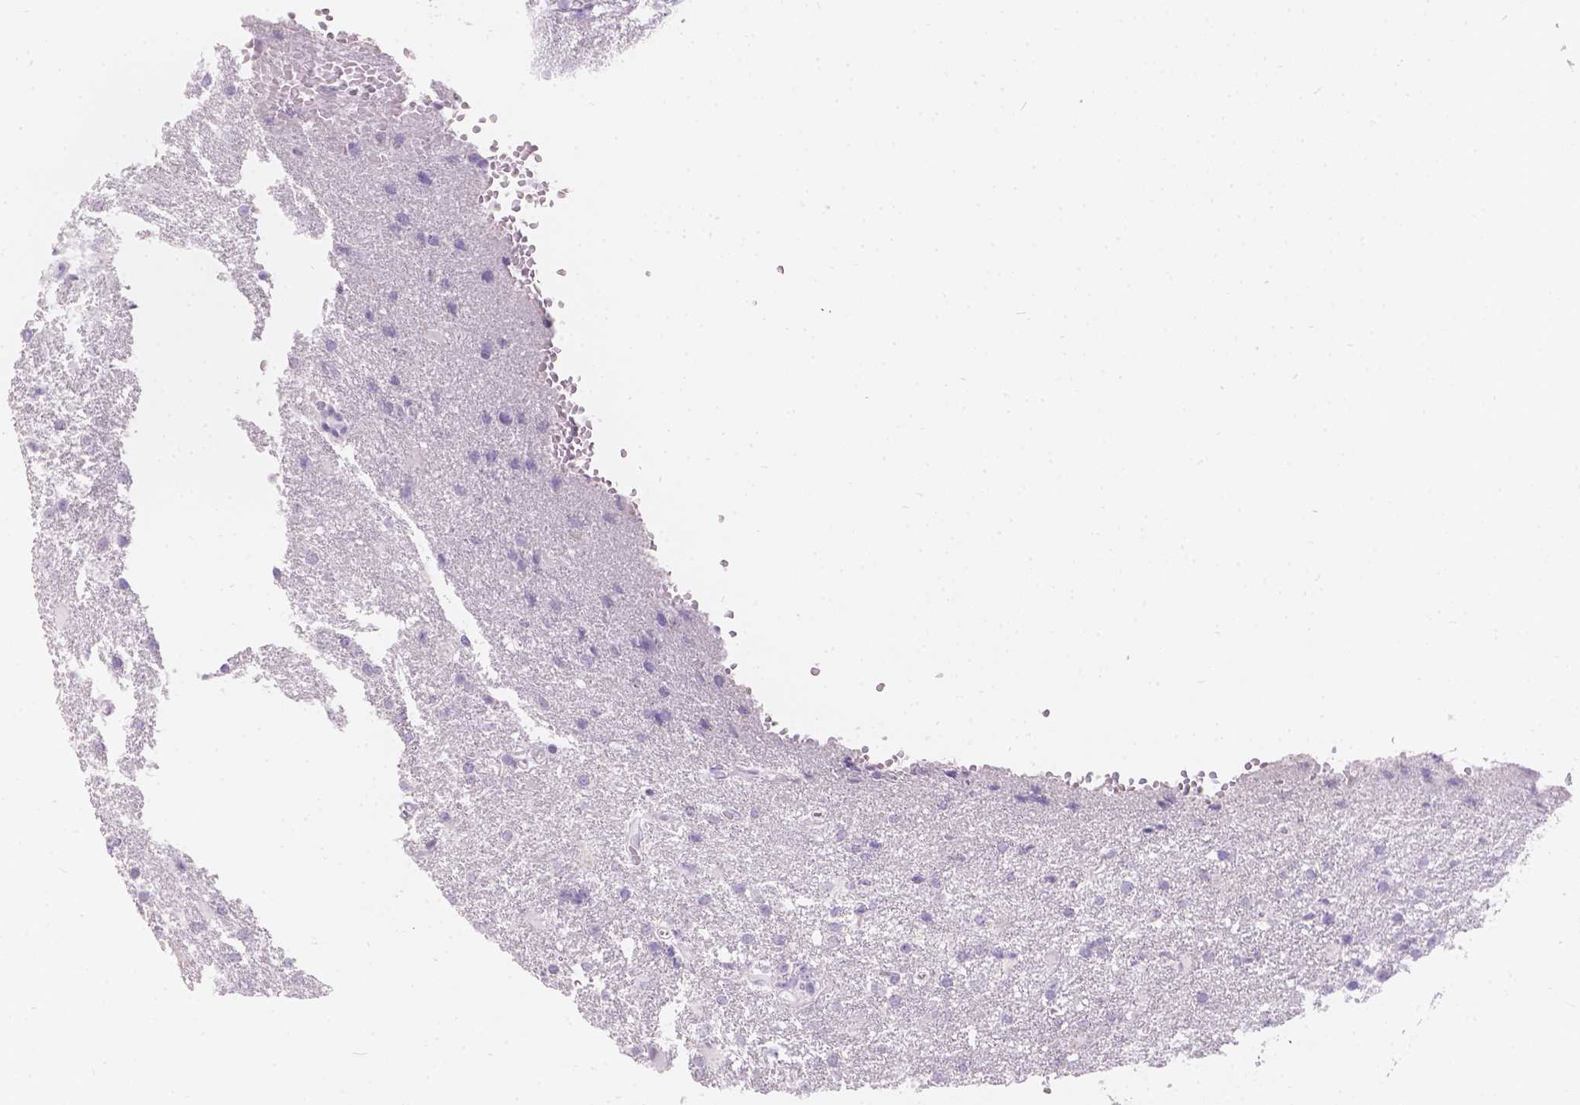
{"staining": {"intensity": "negative", "quantity": "none", "location": "none"}, "tissue": "glioma", "cell_type": "Tumor cells", "image_type": "cancer", "snomed": [{"axis": "morphology", "description": "Glioma, malignant, High grade"}, {"axis": "topography", "description": "Brain"}], "caption": "Micrograph shows no protein staining in tumor cells of glioma tissue.", "gene": "HTN3", "patient": {"sex": "male", "age": 68}}